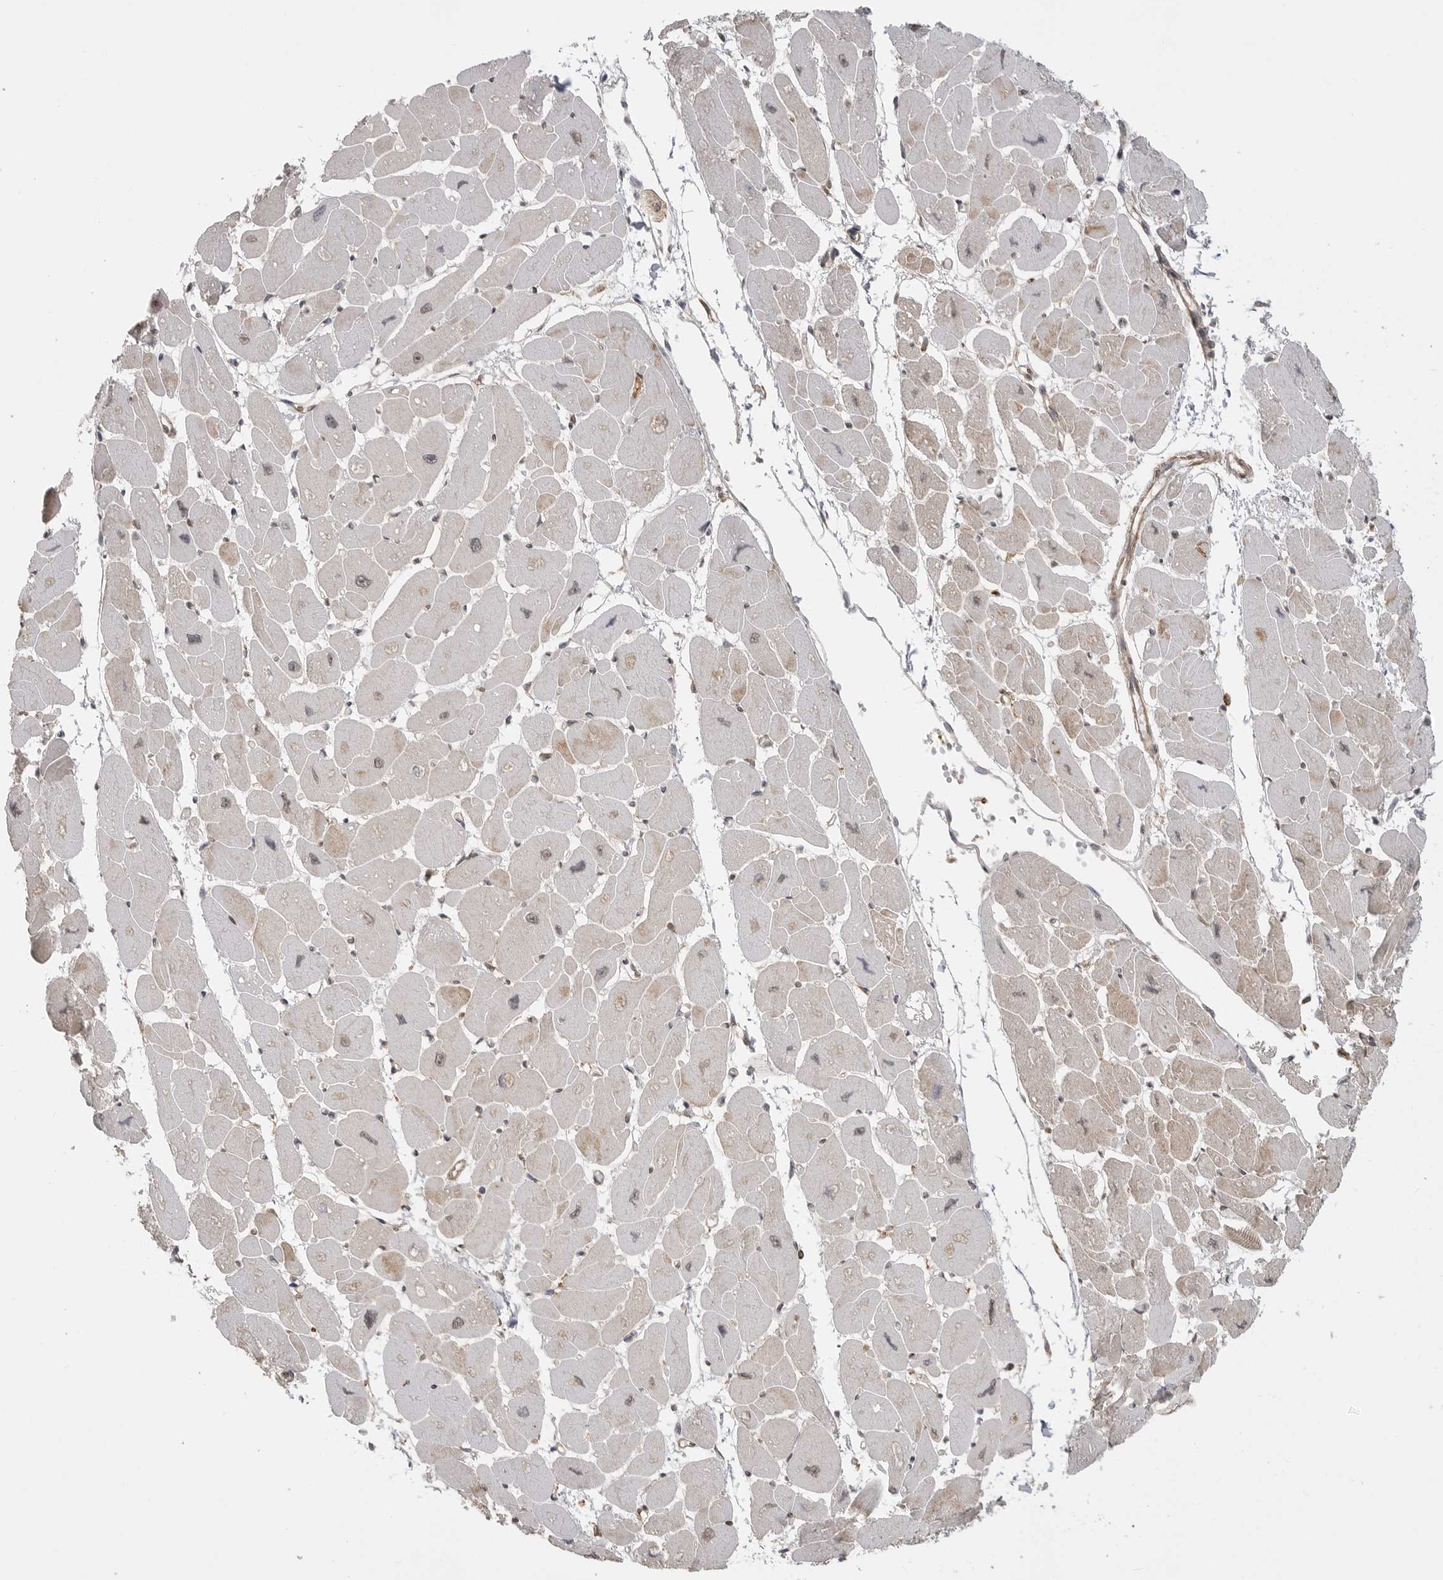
{"staining": {"intensity": "weak", "quantity": "25%-75%", "location": "cytoplasmic/membranous"}, "tissue": "heart muscle", "cell_type": "Cardiomyocytes", "image_type": "normal", "snomed": [{"axis": "morphology", "description": "Normal tissue, NOS"}, {"axis": "topography", "description": "Heart"}], "caption": "Brown immunohistochemical staining in normal heart muscle reveals weak cytoplasmic/membranous staining in about 25%-75% of cardiomyocytes. (Brightfield microscopy of DAB IHC at high magnification).", "gene": "GPC2", "patient": {"sex": "female", "age": 54}}